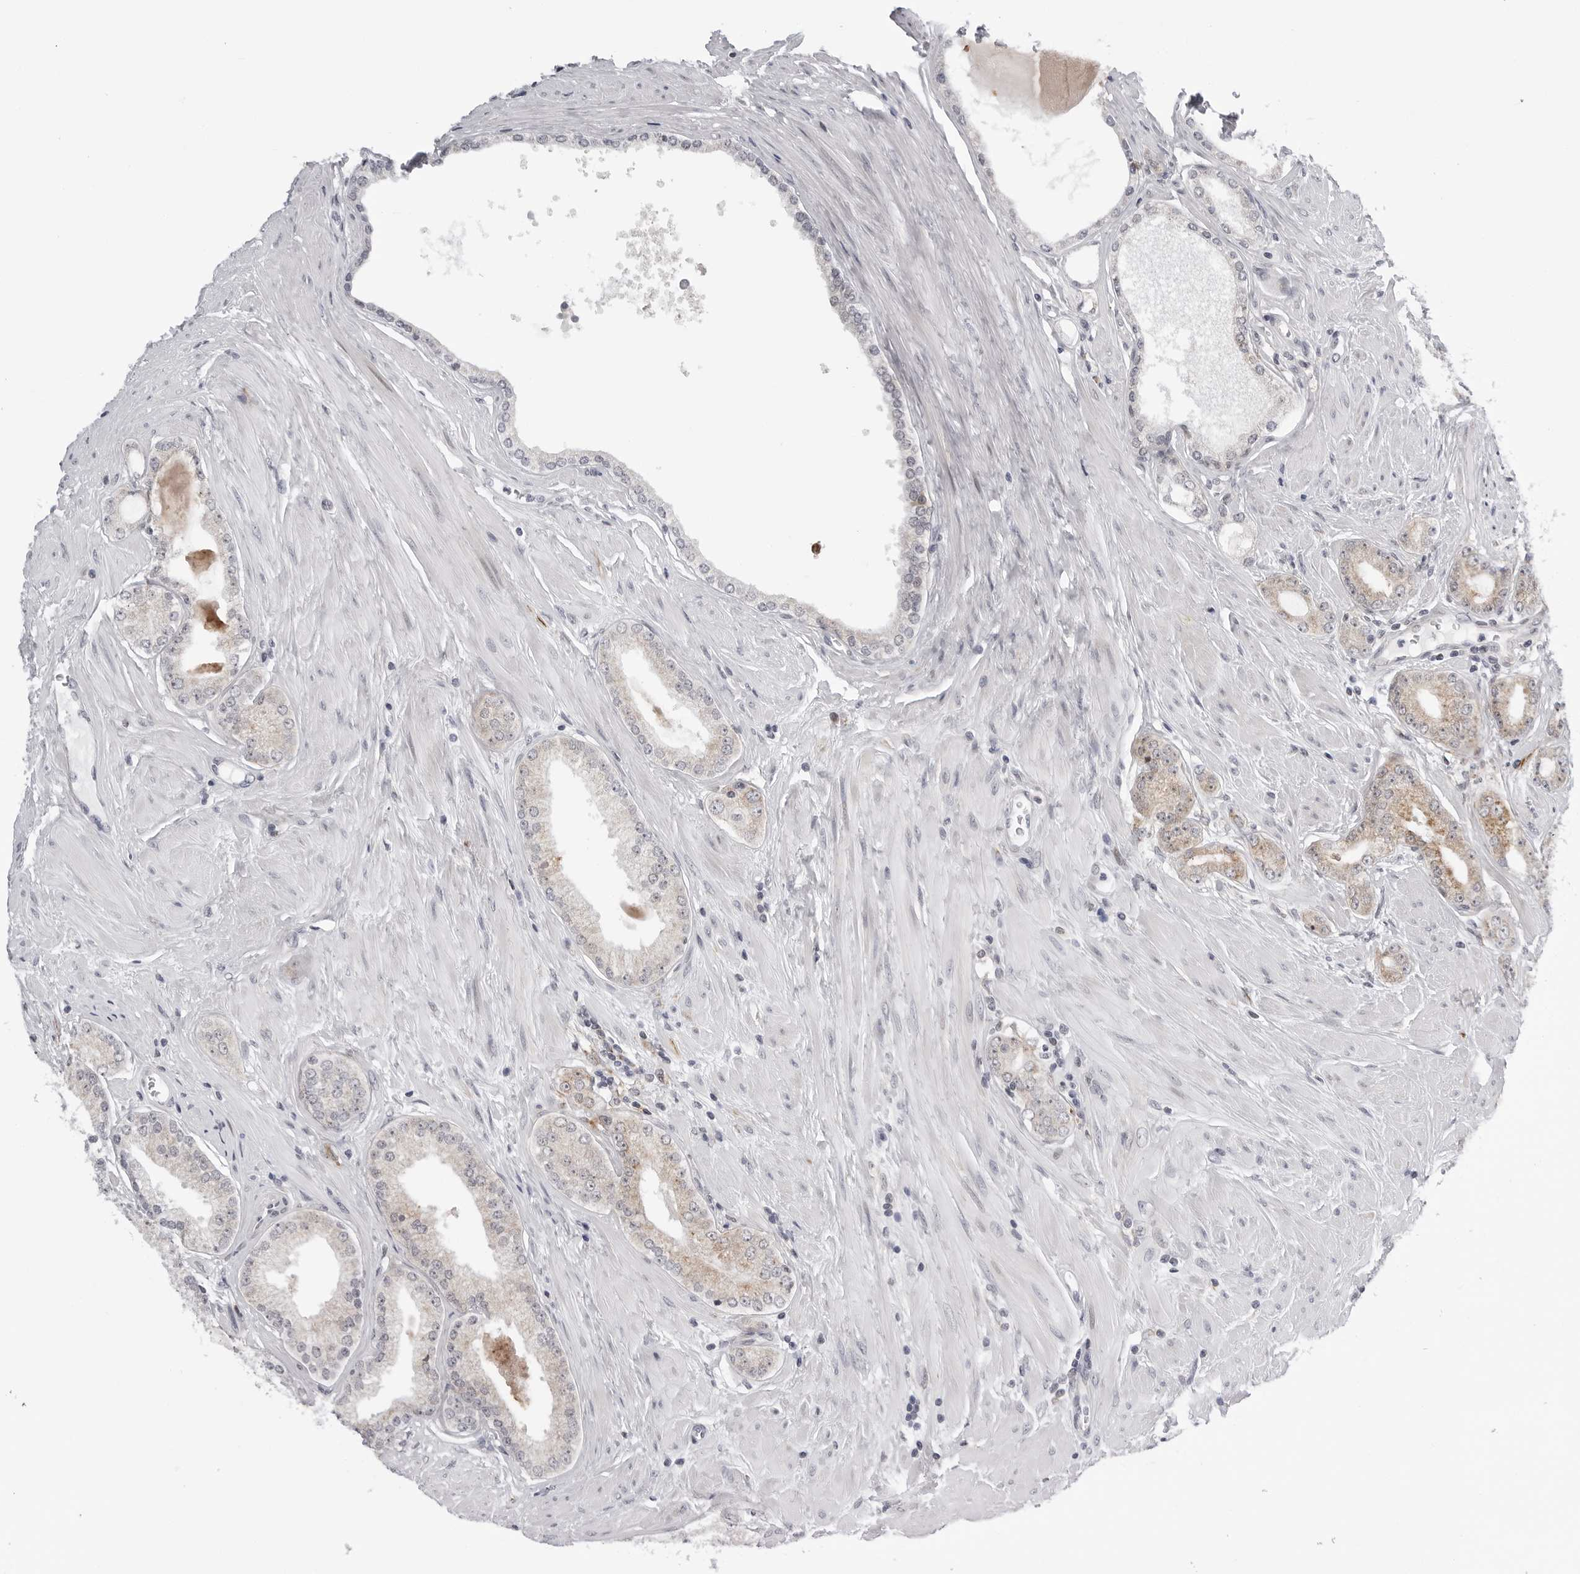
{"staining": {"intensity": "weak", "quantity": "<25%", "location": "cytoplasmic/membranous"}, "tissue": "prostate cancer", "cell_type": "Tumor cells", "image_type": "cancer", "snomed": [{"axis": "morphology", "description": "Adenocarcinoma, Low grade"}, {"axis": "topography", "description": "Prostate"}], "caption": "Immunohistochemistry (IHC) micrograph of human prostate cancer stained for a protein (brown), which reveals no staining in tumor cells.", "gene": "CDK20", "patient": {"sex": "male", "age": 62}}